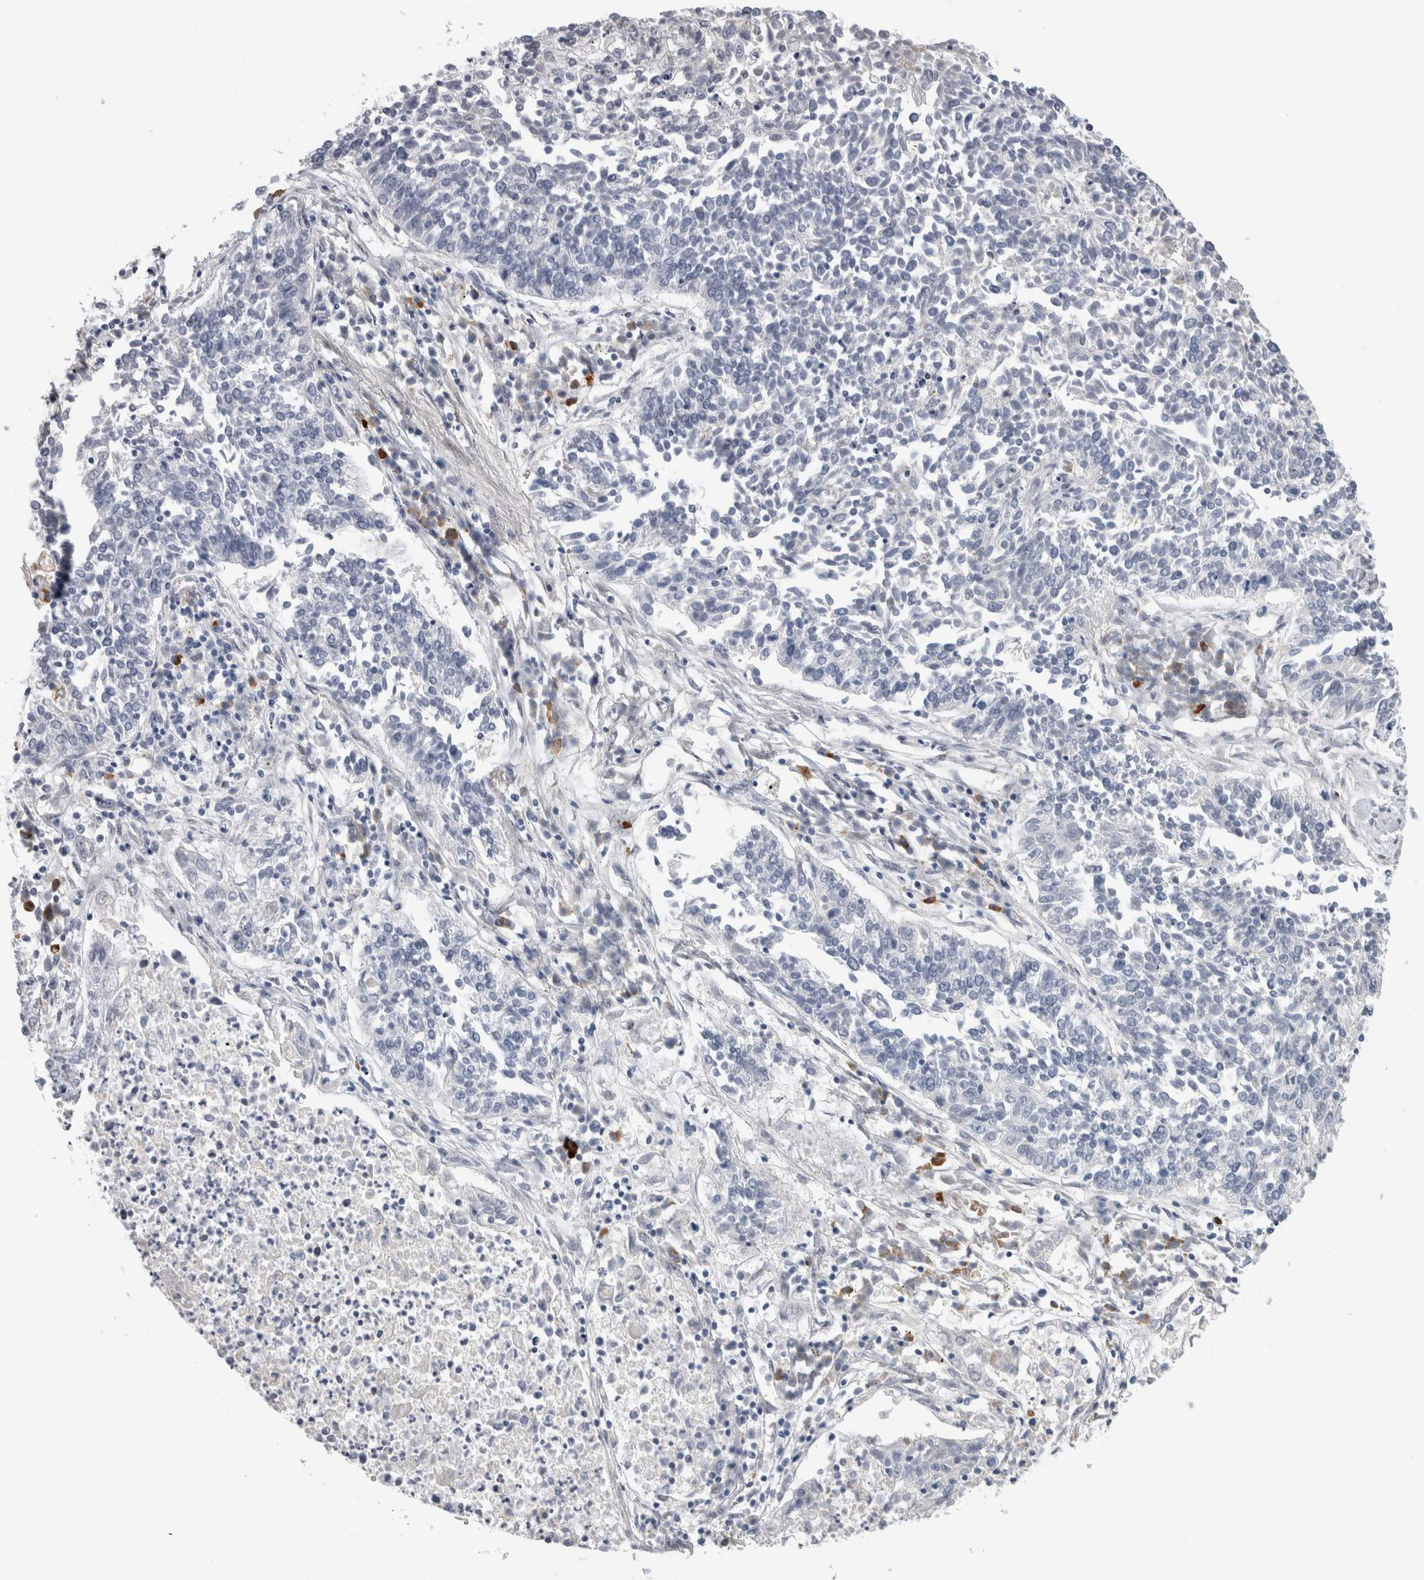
{"staining": {"intensity": "negative", "quantity": "none", "location": "none"}, "tissue": "lung cancer", "cell_type": "Tumor cells", "image_type": "cancer", "snomed": [{"axis": "morphology", "description": "Normal tissue, NOS"}, {"axis": "morphology", "description": "Squamous cell carcinoma, NOS"}, {"axis": "topography", "description": "Lymph node"}, {"axis": "topography", "description": "Cartilage tissue"}, {"axis": "topography", "description": "Bronchus"}, {"axis": "topography", "description": "Lung"}, {"axis": "topography", "description": "Peripheral nerve tissue"}], "caption": "This is a micrograph of immunohistochemistry staining of lung cancer, which shows no positivity in tumor cells.", "gene": "DMTN", "patient": {"sex": "female", "age": 49}}